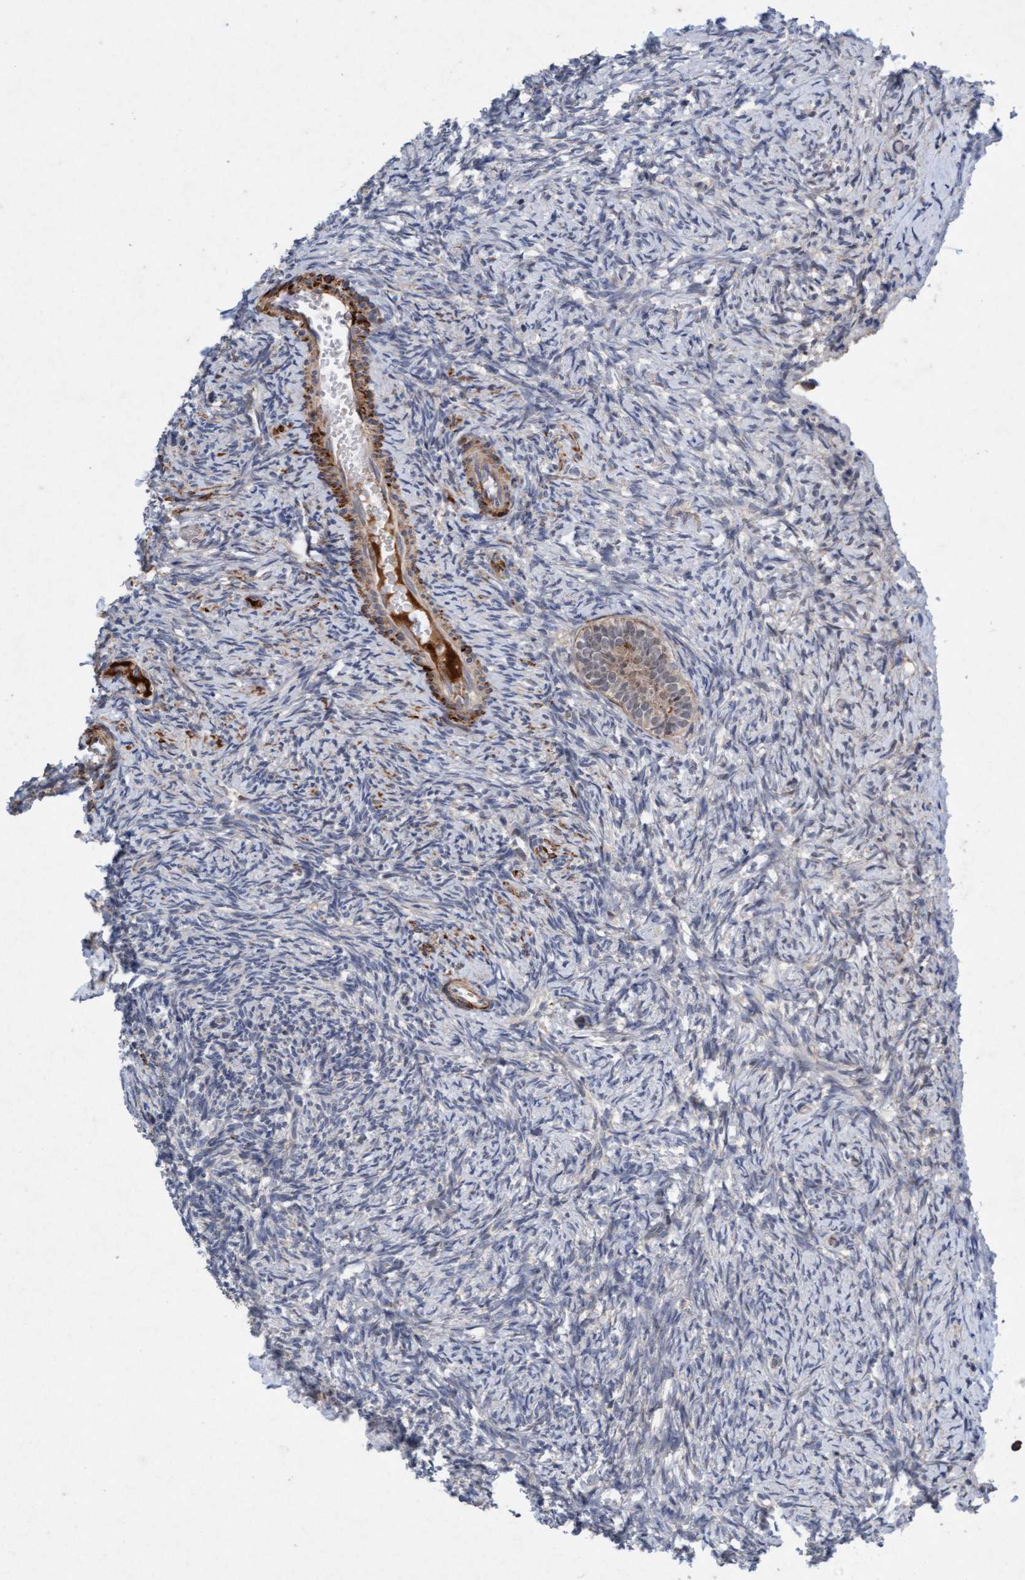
{"staining": {"intensity": "weak", "quantity": "25%-75%", "location": "cytoplasmic/membranous"}, "tissue": "ovary", "cell_type": "Ovarian stroma cells", "image_type": "normal", "snomed": [{"axis": "morphology", "description": "Normal tissue, NOS"}, {"axis": "topography", "description": "Ovary"}], "caption": "A histopathology image of ovary stained for a protein demonstrates weak cytoplasmic/membranous brown staining in ovarian stroma cells.", "gene": "TMEM70", "patient": {"sex": "female", "age": 41}}